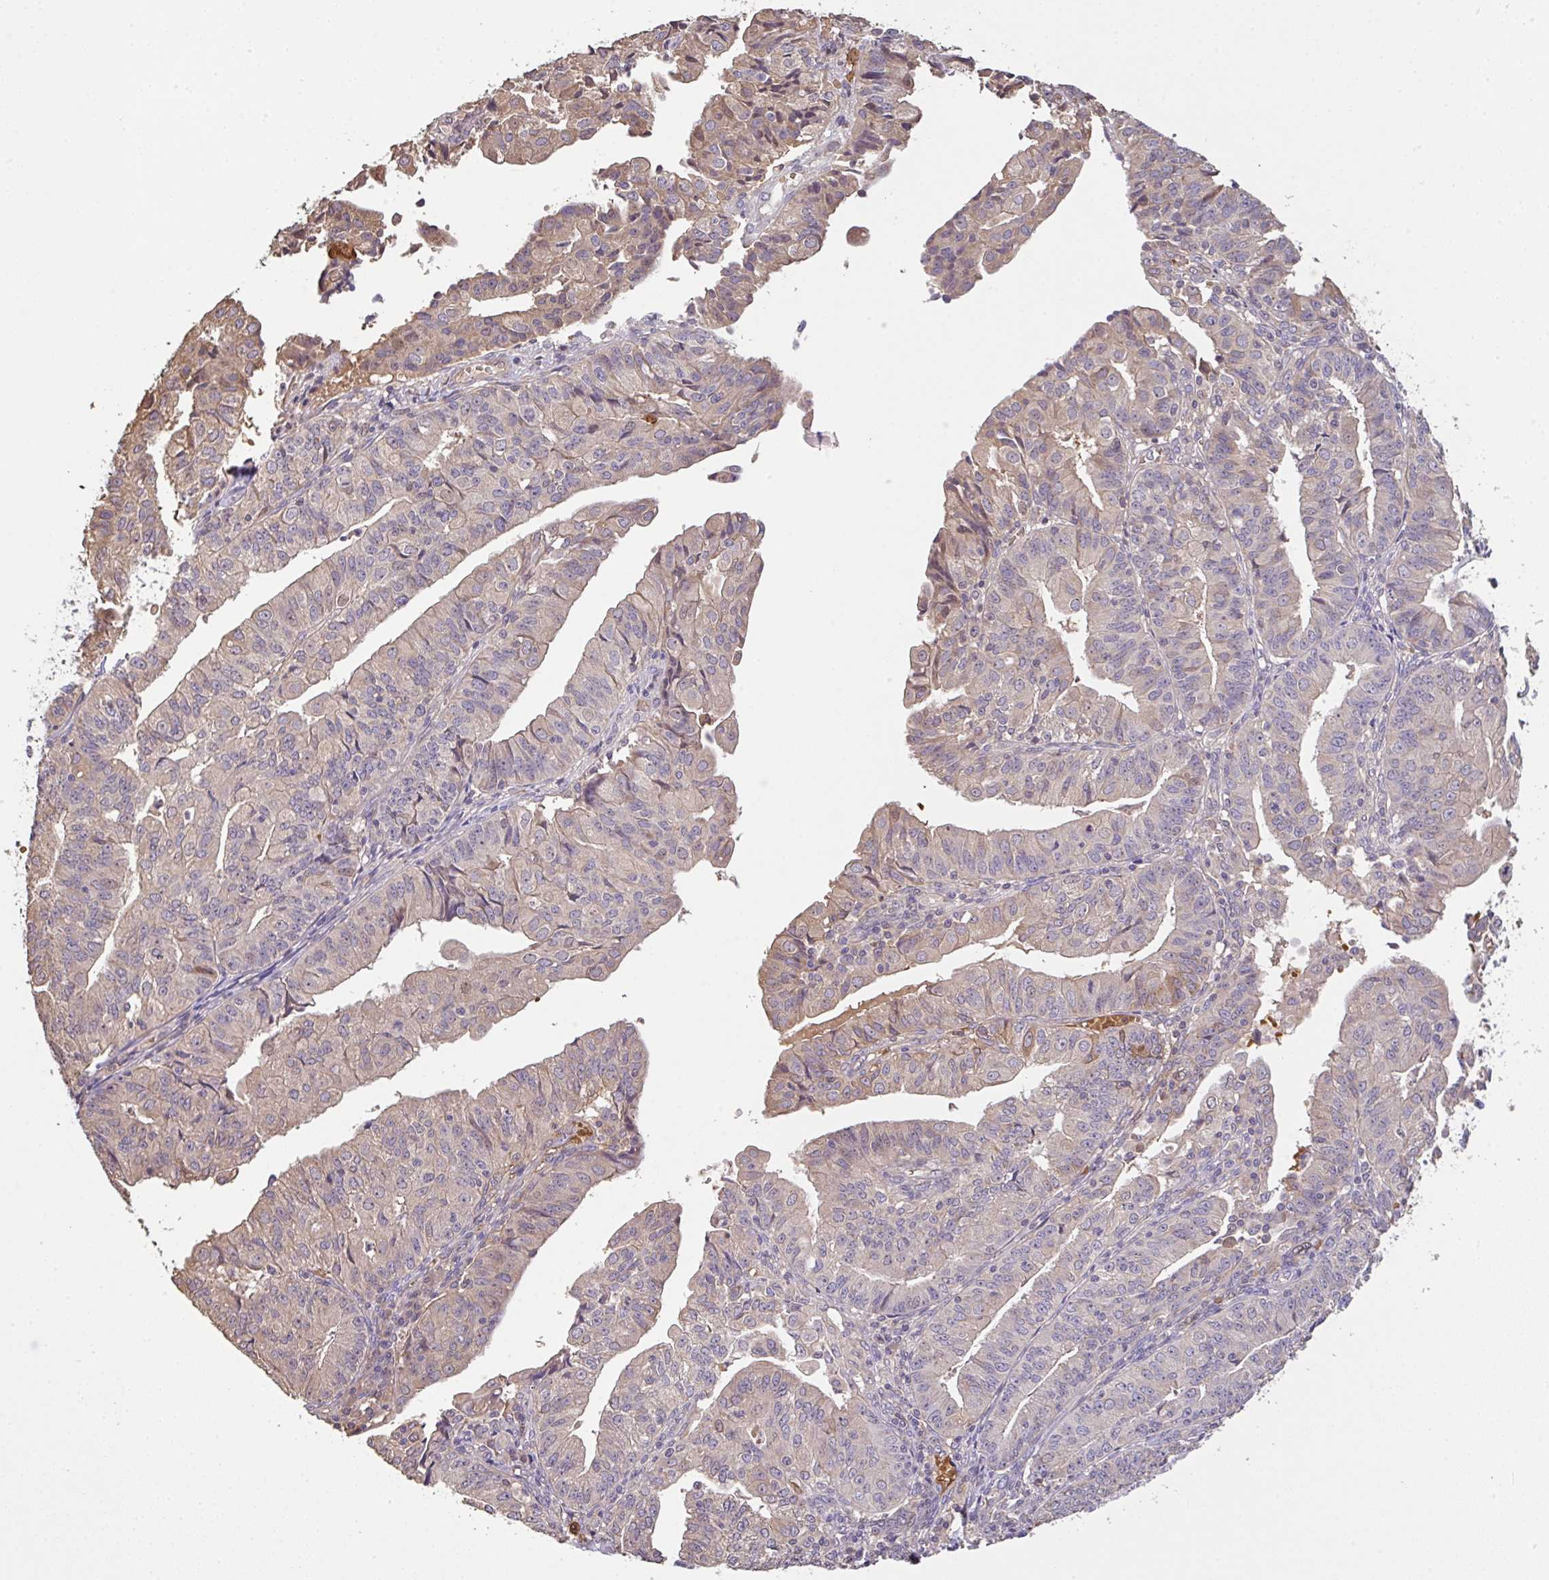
{"staining": {"intensity": "weak", "quantity": "<25%", "location": "cytoplasmic/membranous"}, "tissue": "endometrial cancer", "cell_type": "Tumor cells", "image_type": "cancer", "snomed": [{"axis": "morphology", "description": "Adenocarcinoma, NOS"}, {"axis": "topography", "description": "Endometrium"}], "caption": "Micrograph shows no protein expression in tumor cells of endometrial cancer tissue.", "gene": "C1QTNF9B", "patient": {"sex": "female", "age": 56}}